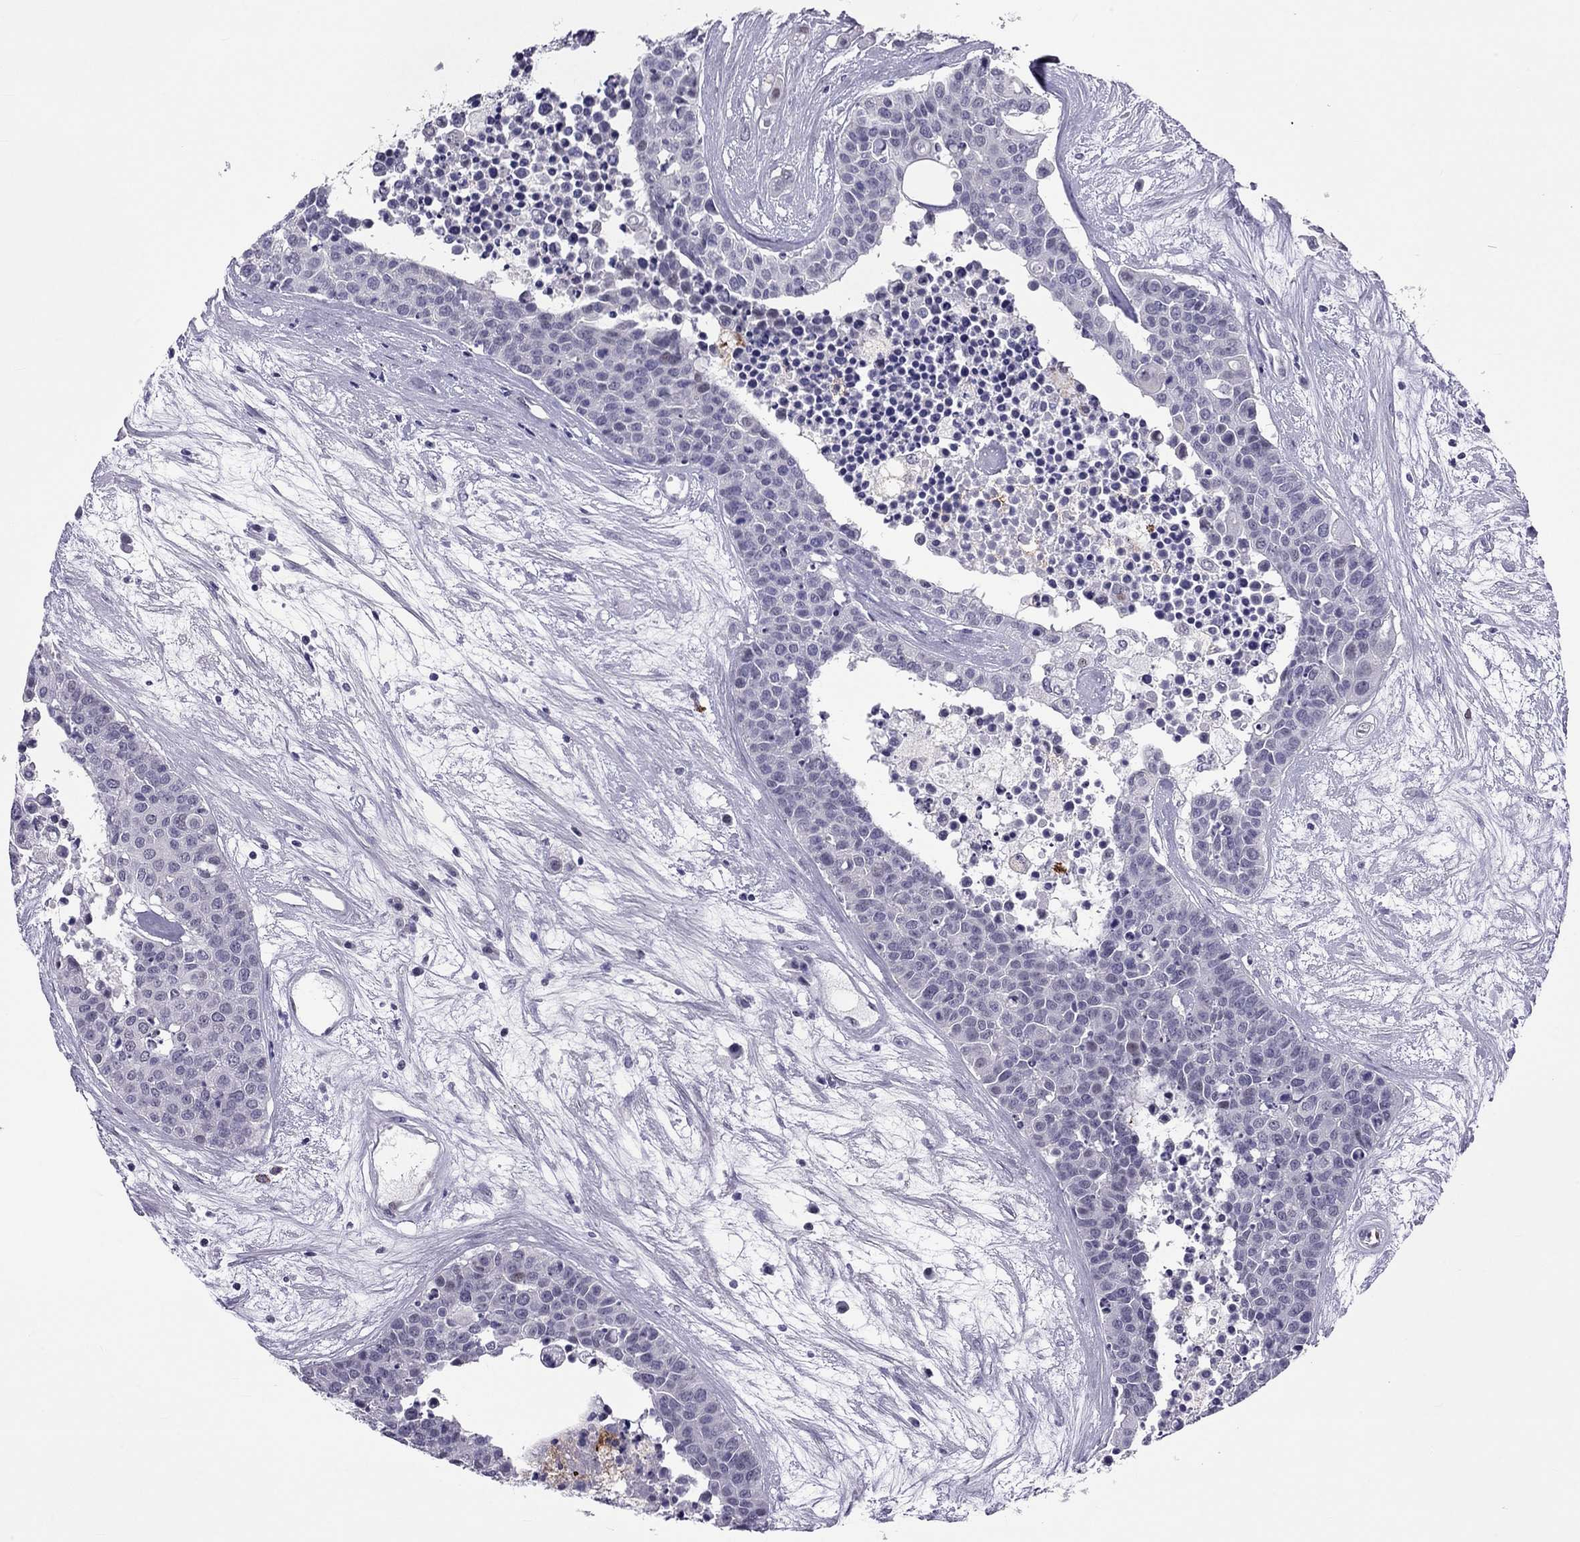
{"staining": {"intensity": "negative", "quantity": "none", "location": "none"}, "tissue": "carcinoid", "cell_type": "Tumor cells", "image_type": "cancer", "snomed": [{"axis": "morphology", "description": "Carcinoid, malignant, NOS"}, {"axis": "topography", "description": "Colon"}], "caption": "This is a micrograph of immunohistochemistry staining of carcinoid, which shows no positivity in tumor cells.", "gene": "CCL27", "patient": {"sex": "male", "age": 81}}